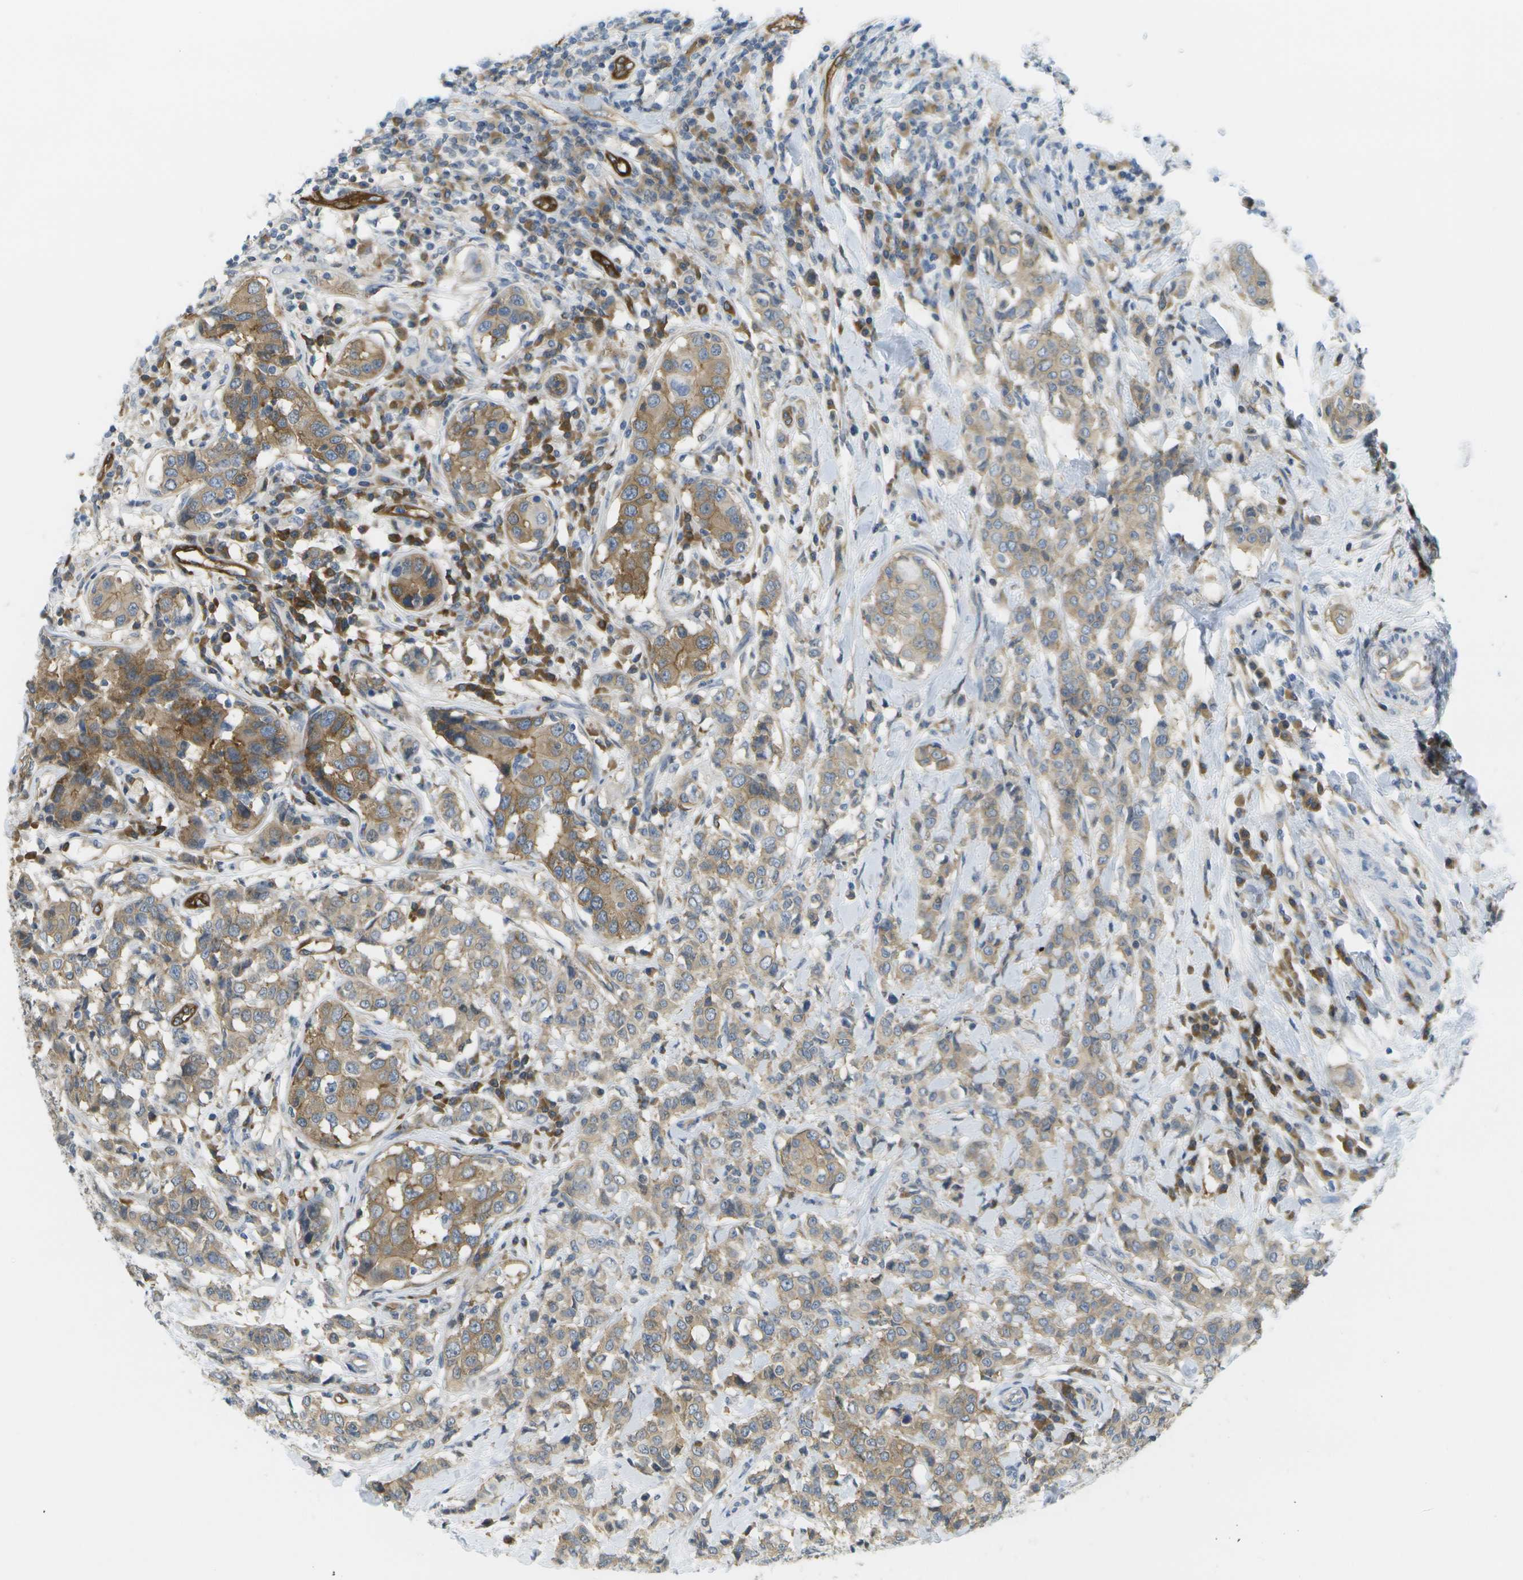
{"staining": {"intensity": "moderate", "quantity": ">75%", "location": "cytoplasmic/membranous"}, "tissue": "breast cancer", "cell_type": "Tumor cells", "image_type": "cancer", "snomed": [{"axis": "morphology", "description": "Duct carcinoma"}, {"axis": "topography", "description": "Breast"}], "caption": "Immunohistochemical staining of human breast cancer (intraductal carcinoma) shows moderate cytoplasmic/membranous protein positivity in approximately >75% of tumor cells.", "gene": "MARCHF8", "patient": {"sex": "female", "age": 27}}